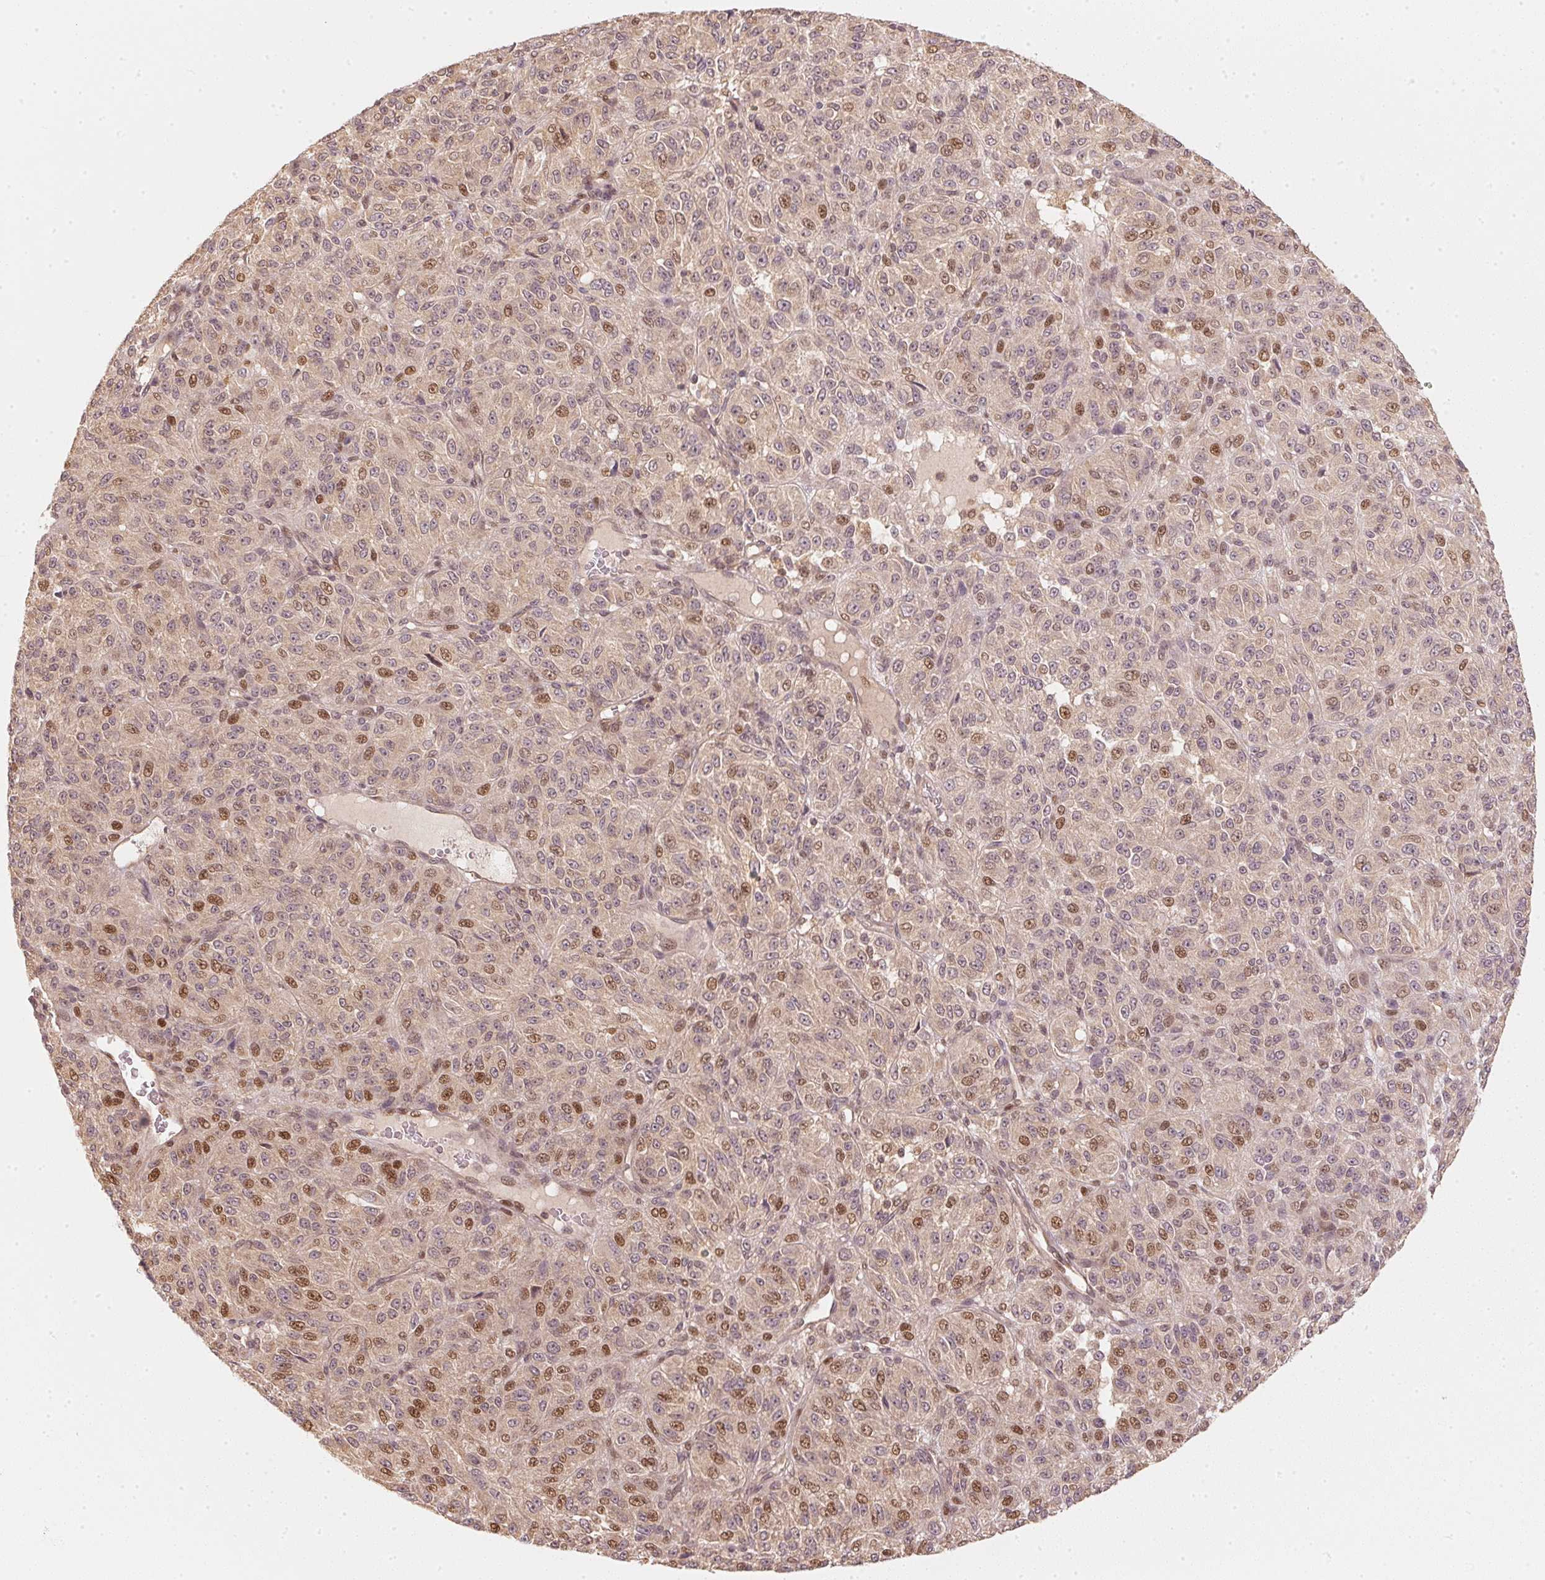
{"staining": {"intensity": "moderate", "quantity": "25%-75%", "location": "nuclear"}, "tissue": "melanoma", "cell_type": "Tumor cells", "image_type": "cancer", "snomed": [{"axis": "morphology", "description": "Malignant melanoma, Metastatic site"}, {"axis": "topography", "description": "Brain"}], "caption": "A brown stain shows moderate nuclear expression of a protein in melanoma tumor cells.", "gene": "UBE2L3", "patient": {"sex": "female", "age": 56}}